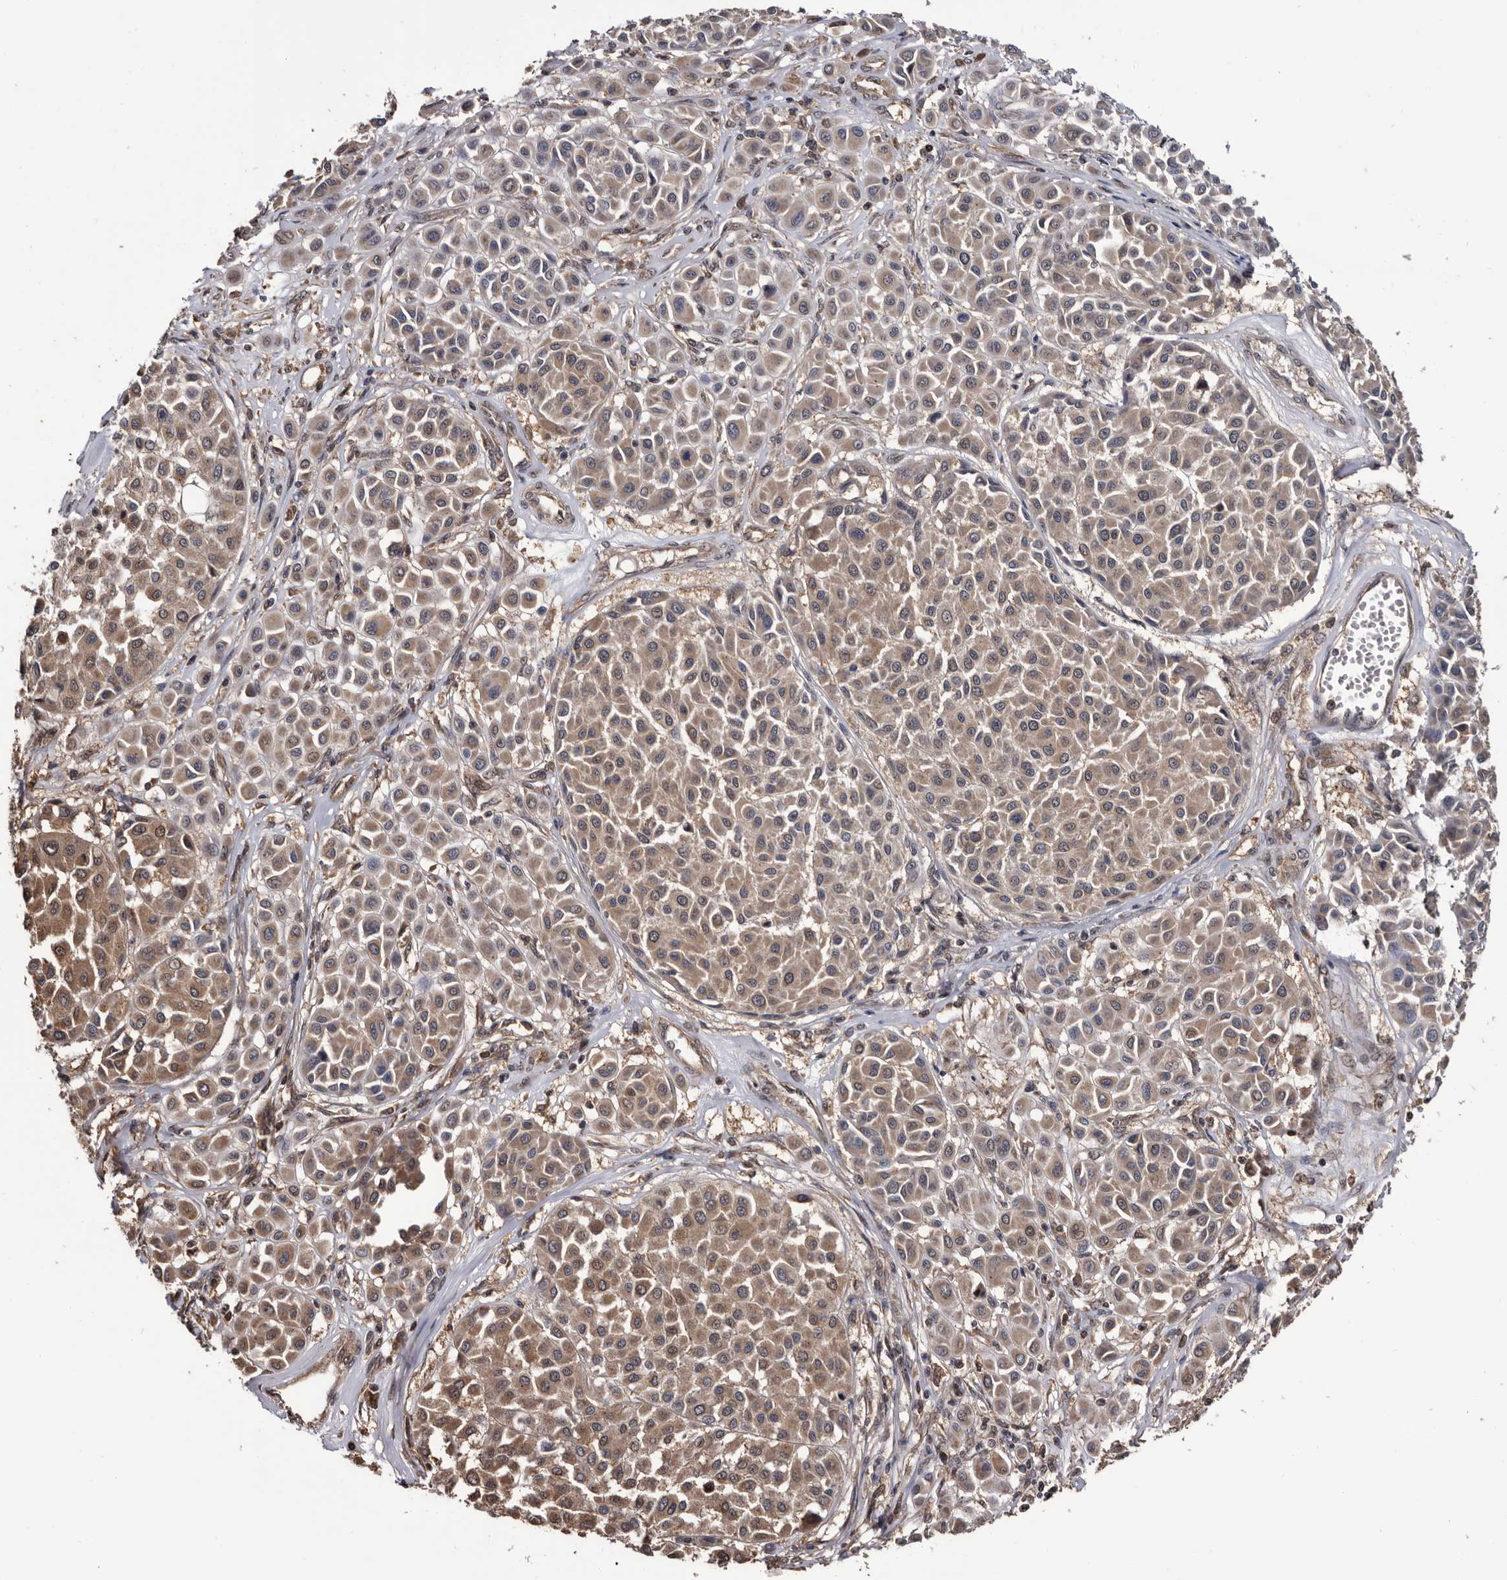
{"staining": {"intensity": "weak", "quantity": ">75%", "location": "cytoplasmic/membranous"}, "tissue": "melanoma", "cell_type": "Tumor cells", "image_type": "cancer", "snomed": [{"axis": "morphology", "description": "Malignant melanoma, Metastatic site"}, {"axis": "topography", "description": "Soft tissue"}], "caption": "Immunohistochemistry (IHC) image of malignant melanoma (metastatic site) stained for a protein (brown), which demonstrates low levels of weak cytoplasmic/membranous expression in about >75% of tumor cells.", "gene": "TTI2", "patient": {"sex": "male", "age": 41}}